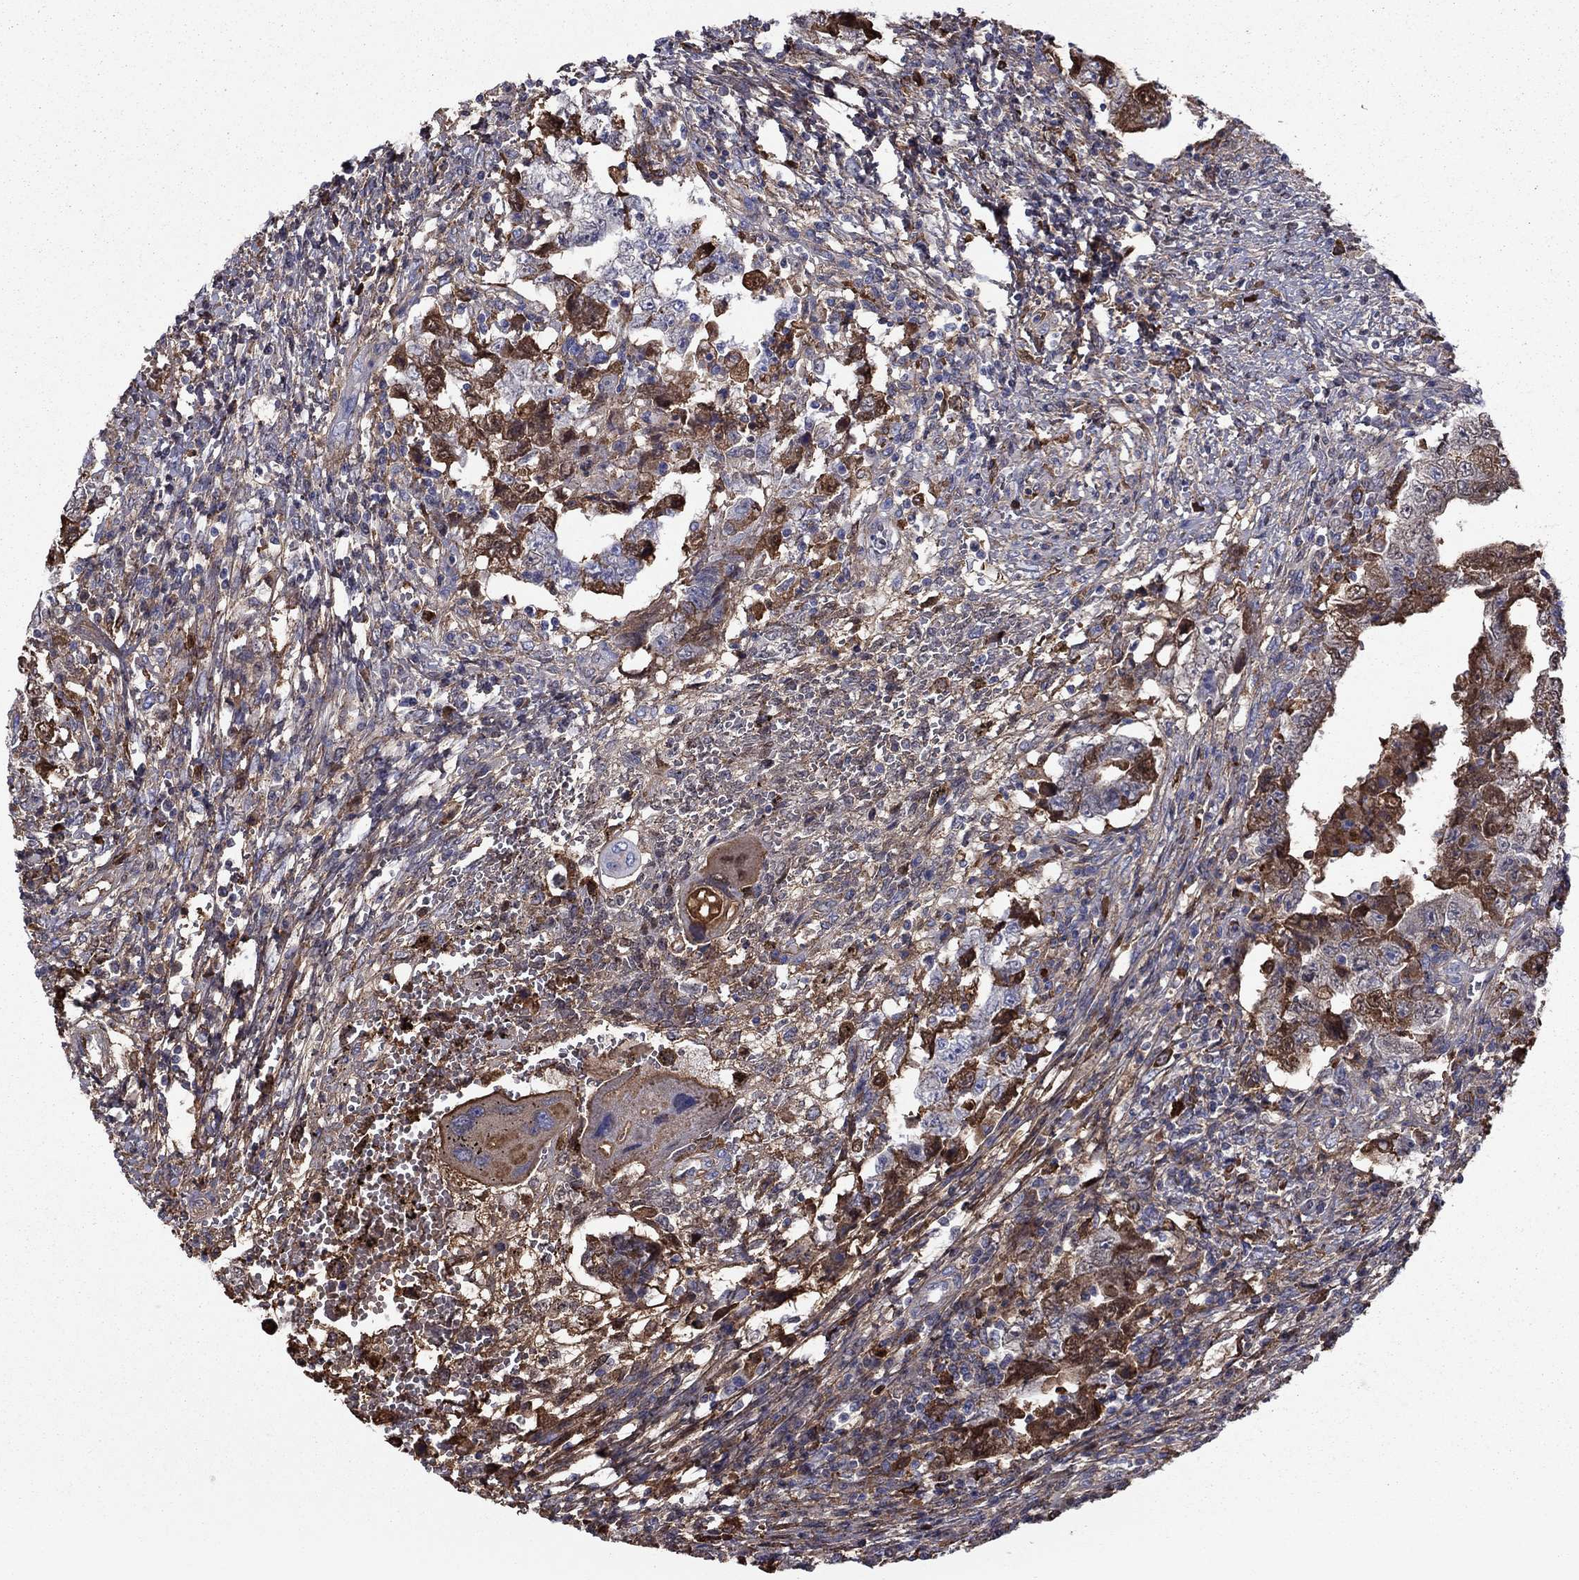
{"staining": {"intensity": "strong", "quantity": "25%-75%", "location": "cytoplasmic/membranous"}, "tissue": "testis cancer", "cell_type": "Tumor cells", "image_type": "cancer", "snomed": [{"axis": "morphology", "description": "Carcinoma, Embryonal, NOS"}, {"axis": "topography", "description": "Testis"}], "caption": "A brown stain highlights strong cytoplasmic/membranous staining of a protein in human testis cancer tumor cells.", "gene": "HPX", "patient": {"sex": "male", "age": 26}}